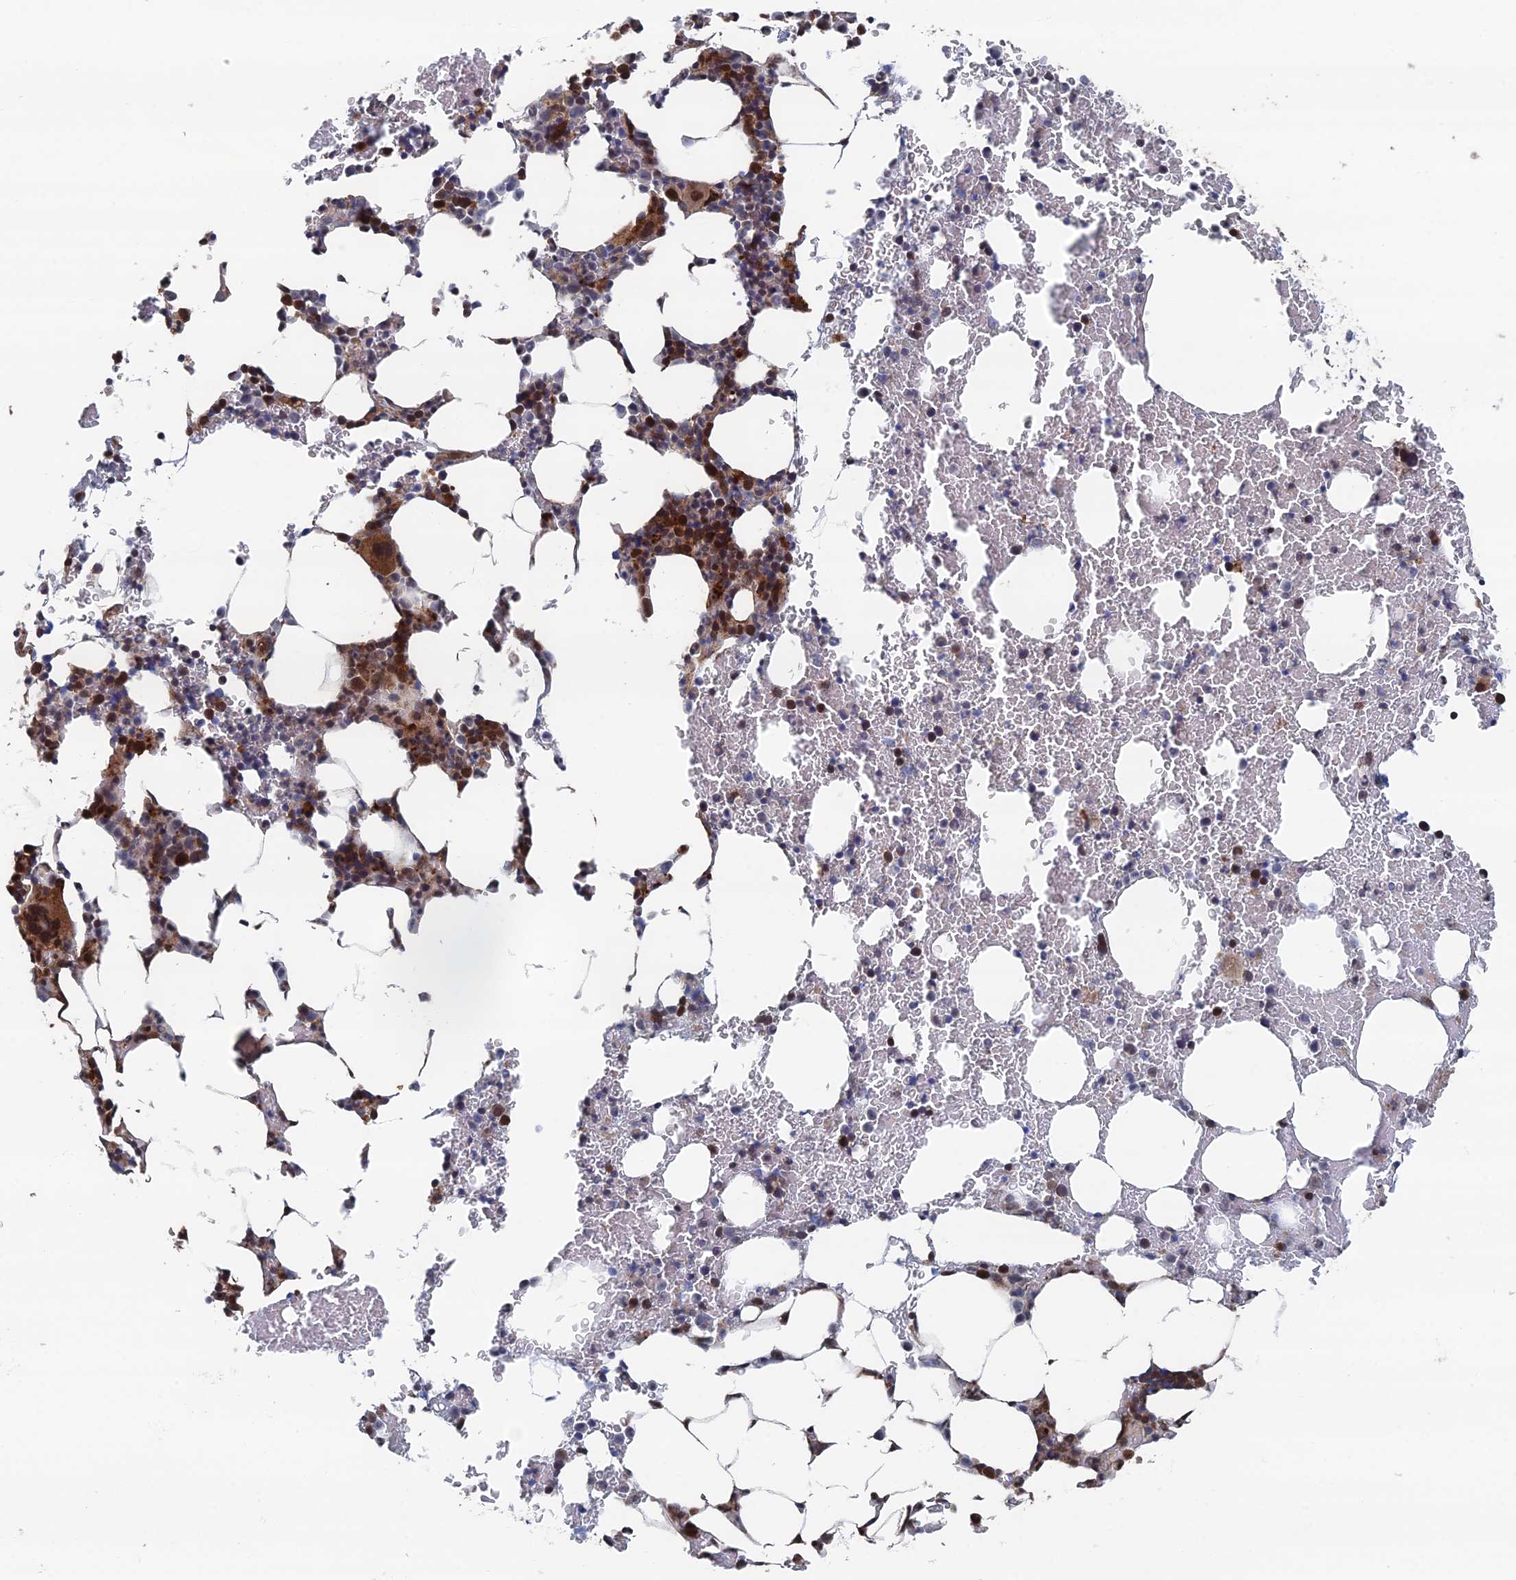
{"staining": {"intensity": "moderate", "quantity": "25%-75%", "location": "cytoplasmic/membranous,nuclear"}, "tissue": "bone marrow", "cell_type": "Hematopoietic cells", "image_type": "normal", "snomed": [{"axis": "morphology", "description": "Normal tissue, NOS"}, {"axis": "morphology", "description": "Inflammation, NOS"}, {"axis": "topography", "description": "Bone marrow"}], "caption": "The histopathology image reveals staining of unremarkable bone marrow, revealing moderate cytoplasmic/membranous,nuclear protein staining (brown color) within hematopoietic cells. (DAB (3,3'-diaminobenzidine) IHC, brown staining for protein, blue staining for nuclei).", "gene": "GTF2IRD1", "patient": {"sex": "male", "age": 41}}